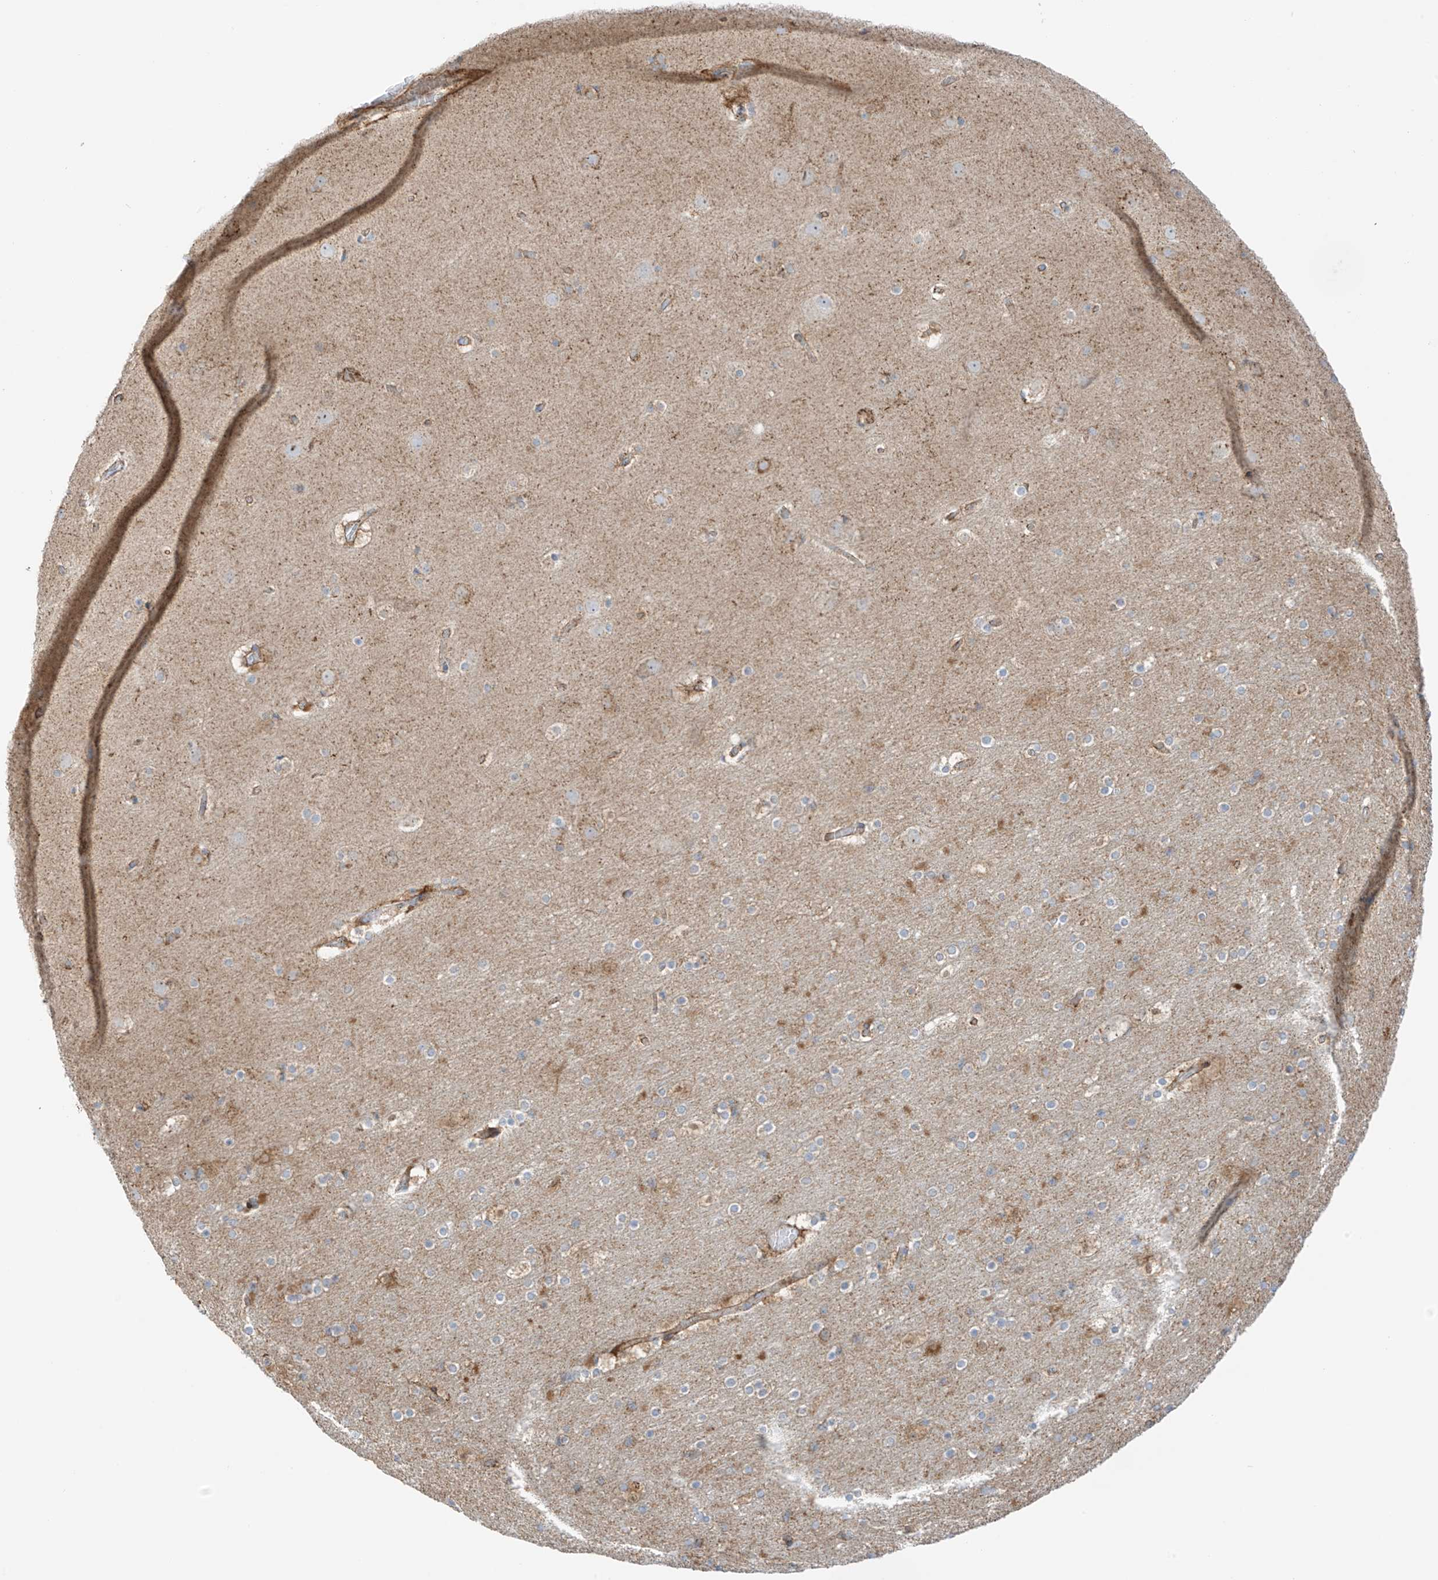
{"staining": {"intensity": "moderate", "quantity": ">75%", "location": "cytoplasmic/membranous"}, "tissue": "cerebral cortex", "cell_type": "Endothelial cells", "image_type": "normal", "snomed": [{"axis": "morphology", "description": "Normal tissue, NOS"}, {"axis": "topography", "description": "Cerebral cortex"}], "caption": "Immunohistochemical staining of normal cerebral cortex exhibits medium levels of moderate cytoplasmic/membranous positivity in about >75% of endothelial cells.", "gene": "XKR3", "patient": {"sex": "male", "age": 57}}